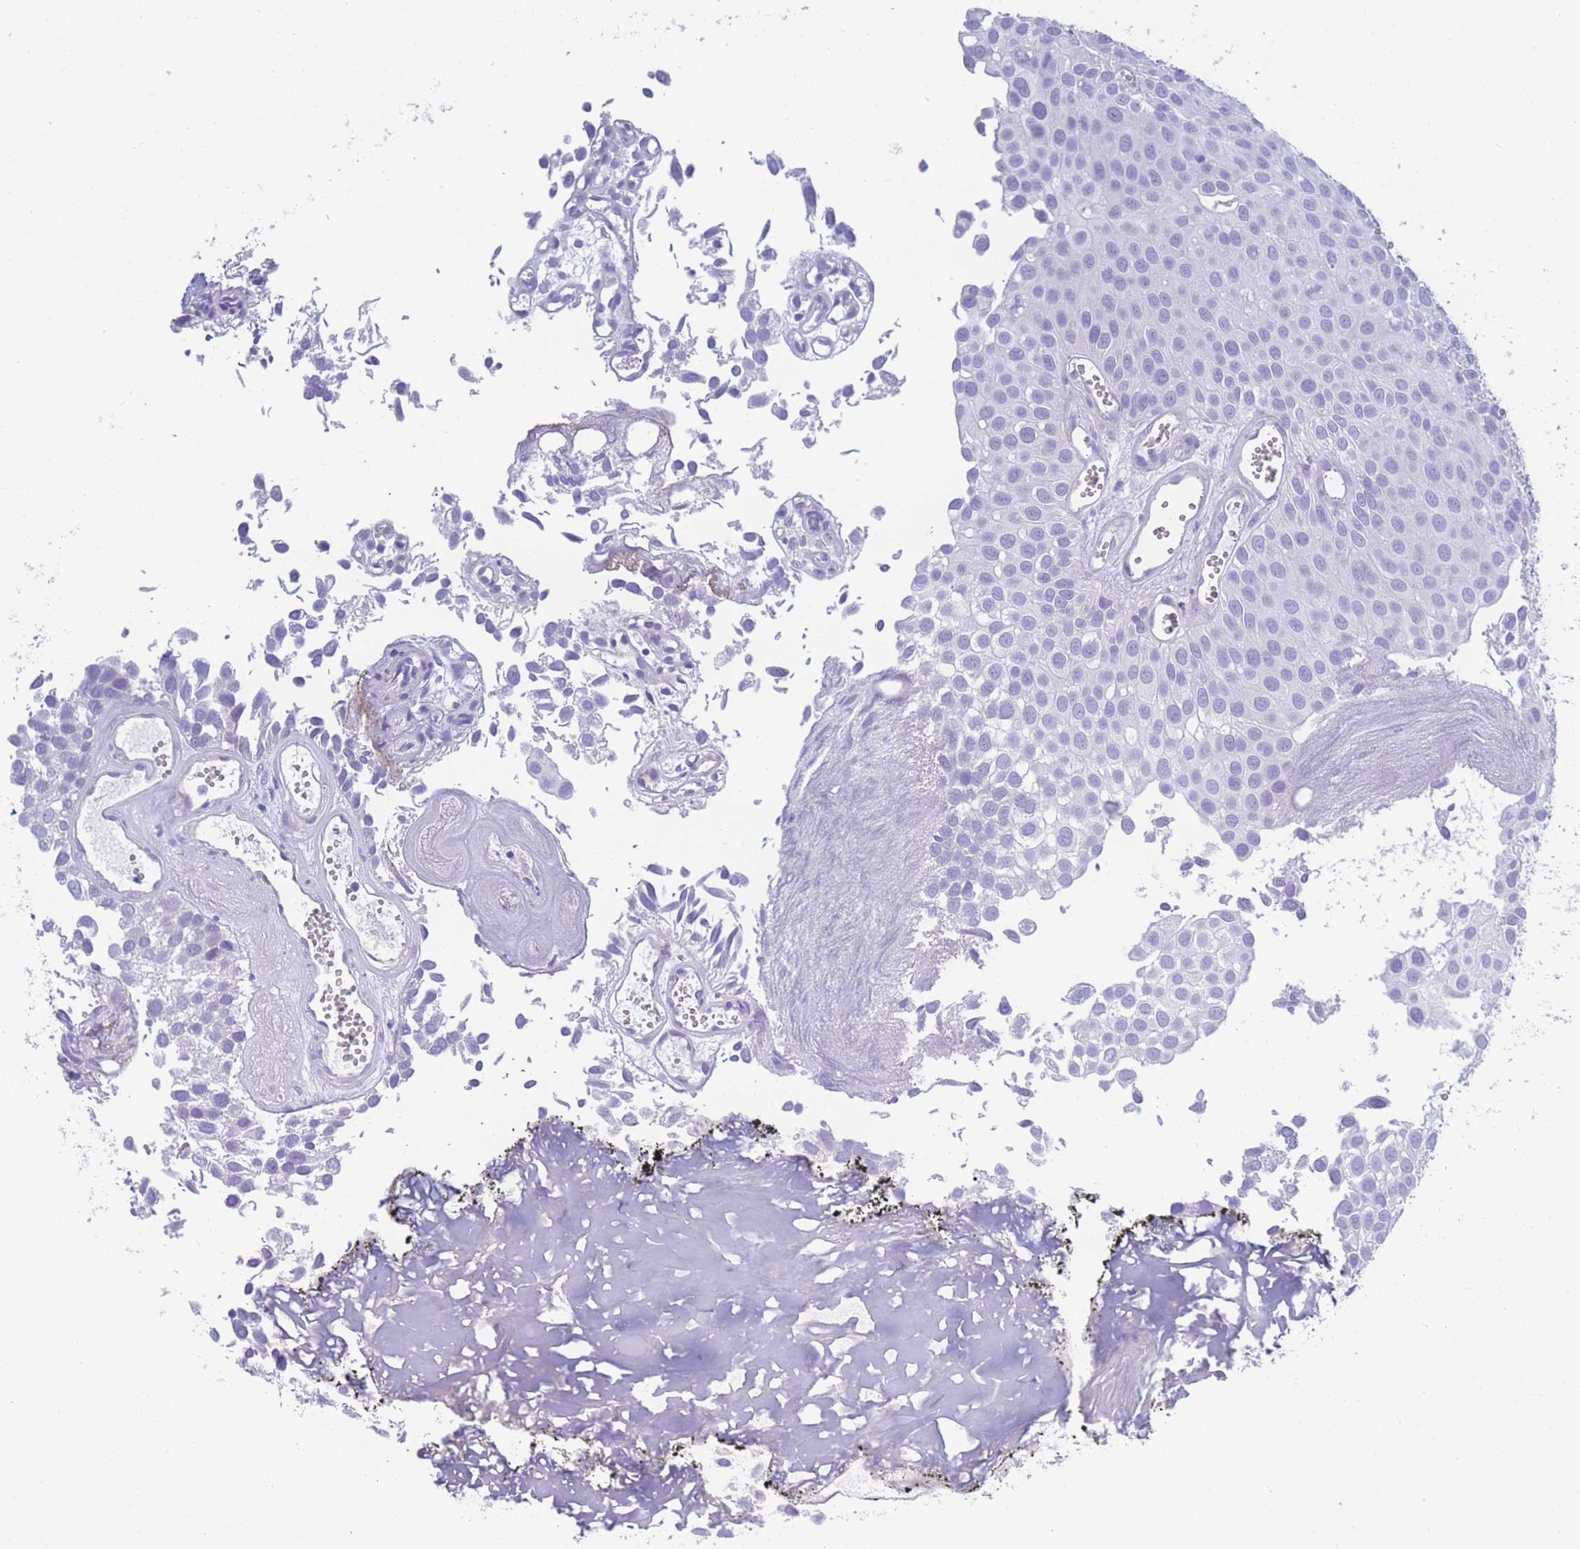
{"staining": {"intensity": "negative", "quantity": "none", "location": "none"}, "tissue": "urothelial cancer", "cell_type": "Tumor cells", "image_type": "cancer", "snomed": [{"axis": "morphology", "description": "Urothelial carcinoma, Low grade"}, {"axis": "topography", "description": "Urinary bladder"}], "caption": "The histopathology image demonstrates no staining of tumor cells in urothelial carcinoma (low-grade). (Stains: DAB immunohistochemistry with hematoxylin counter stain, Microscopy: brightfield microscopy at high magnification).", "gene": "XKR8", "patient": {"sex": "male", "age": 88}}